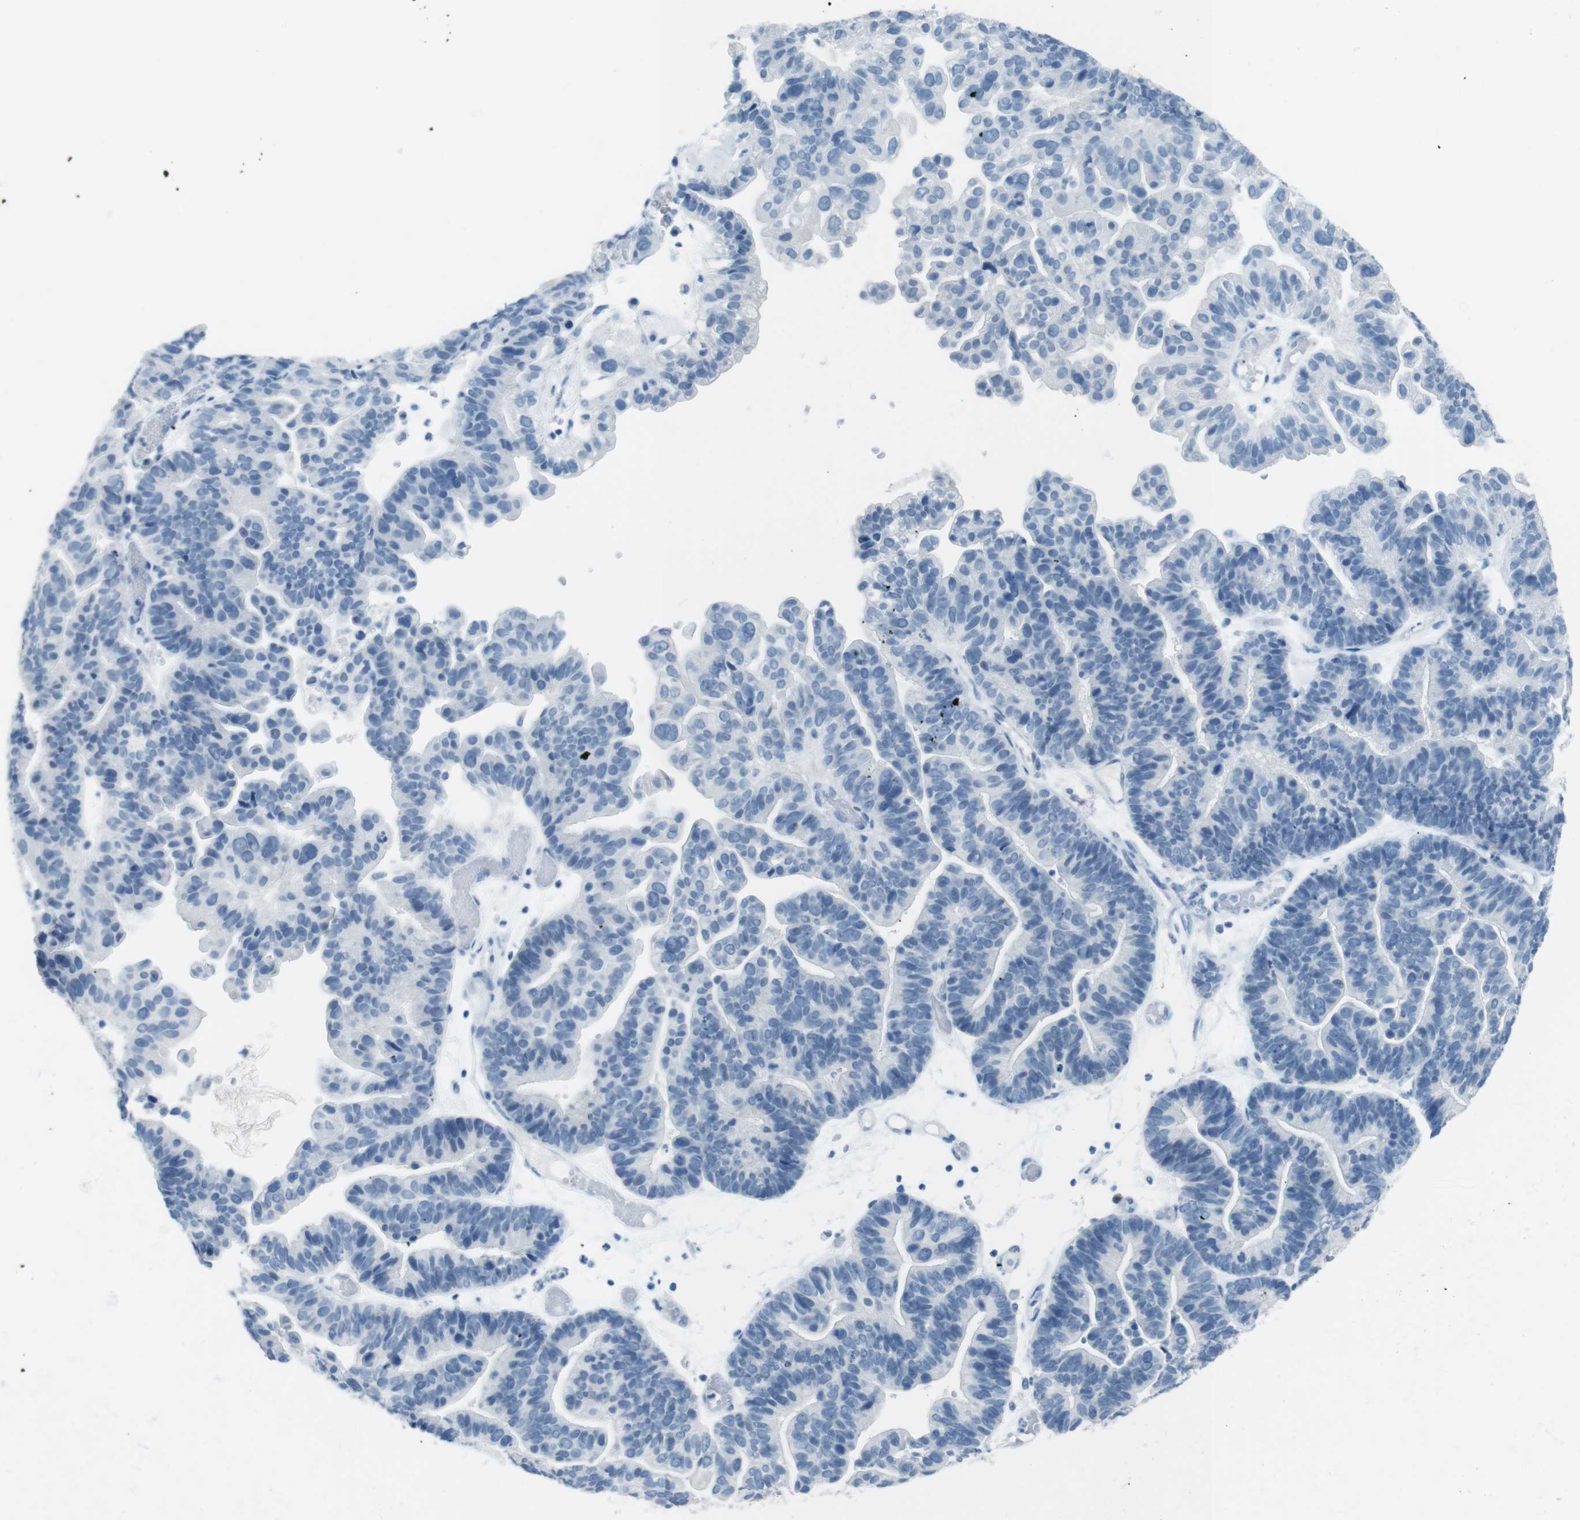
{"staining": {"intensity": "negative", "quantity": "none", "location": "none"}, "tissue": "ovarian cancer", "cell_type": "Tumor cells", "image_type": "cancer", "snomed": [{"axis": "morphology", "description": "Cystadenocarcinoma, serous, NOS"}, {"axis": "topography", "description": "Ovary"}], "caption": "An immunohistochemistry photomicrograph of ovarian serous cystadenocarcinoma is shown. There is no staining in tumor cells of ovarian serous cystadenocarcinoma.", "gene": "TMEM207", "patient": {"sex": "female", "age": 56}}